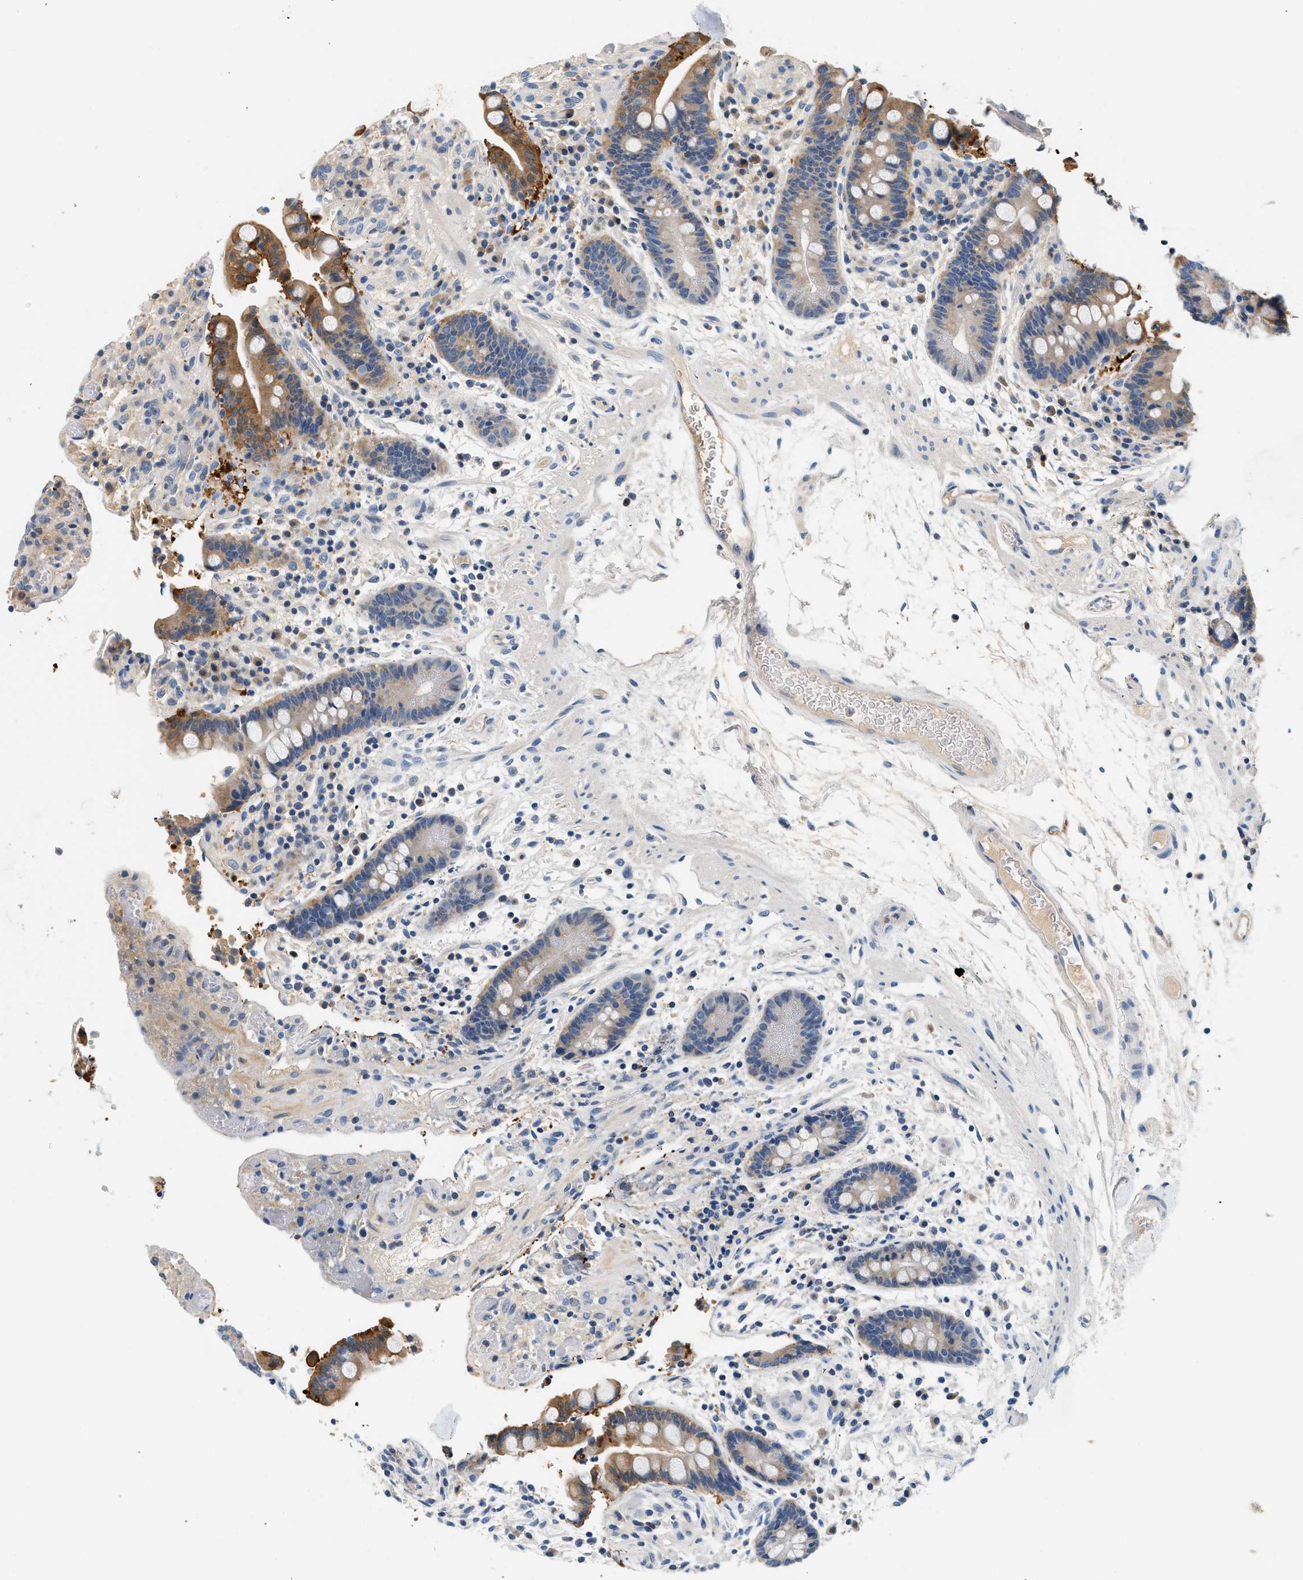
{"staining": {"intensity": "negative", "quantity": "none", "location": "none"}, "tissue": "colon", "cell_type": "Endothelial cells", "image_type": "normal", "snomed": [{"axis": "morphology", "description": "Normal tissue, NOS"}, {"axis": "topography", "description": "Colon"}], "caption": "This is an immunohistochemistry (IHC) histopathology image of unremarkable colon. There is no expression in endothelial cells.", "gene": "SLC35E1", "patient": {"sex": "male", "age": 73}}